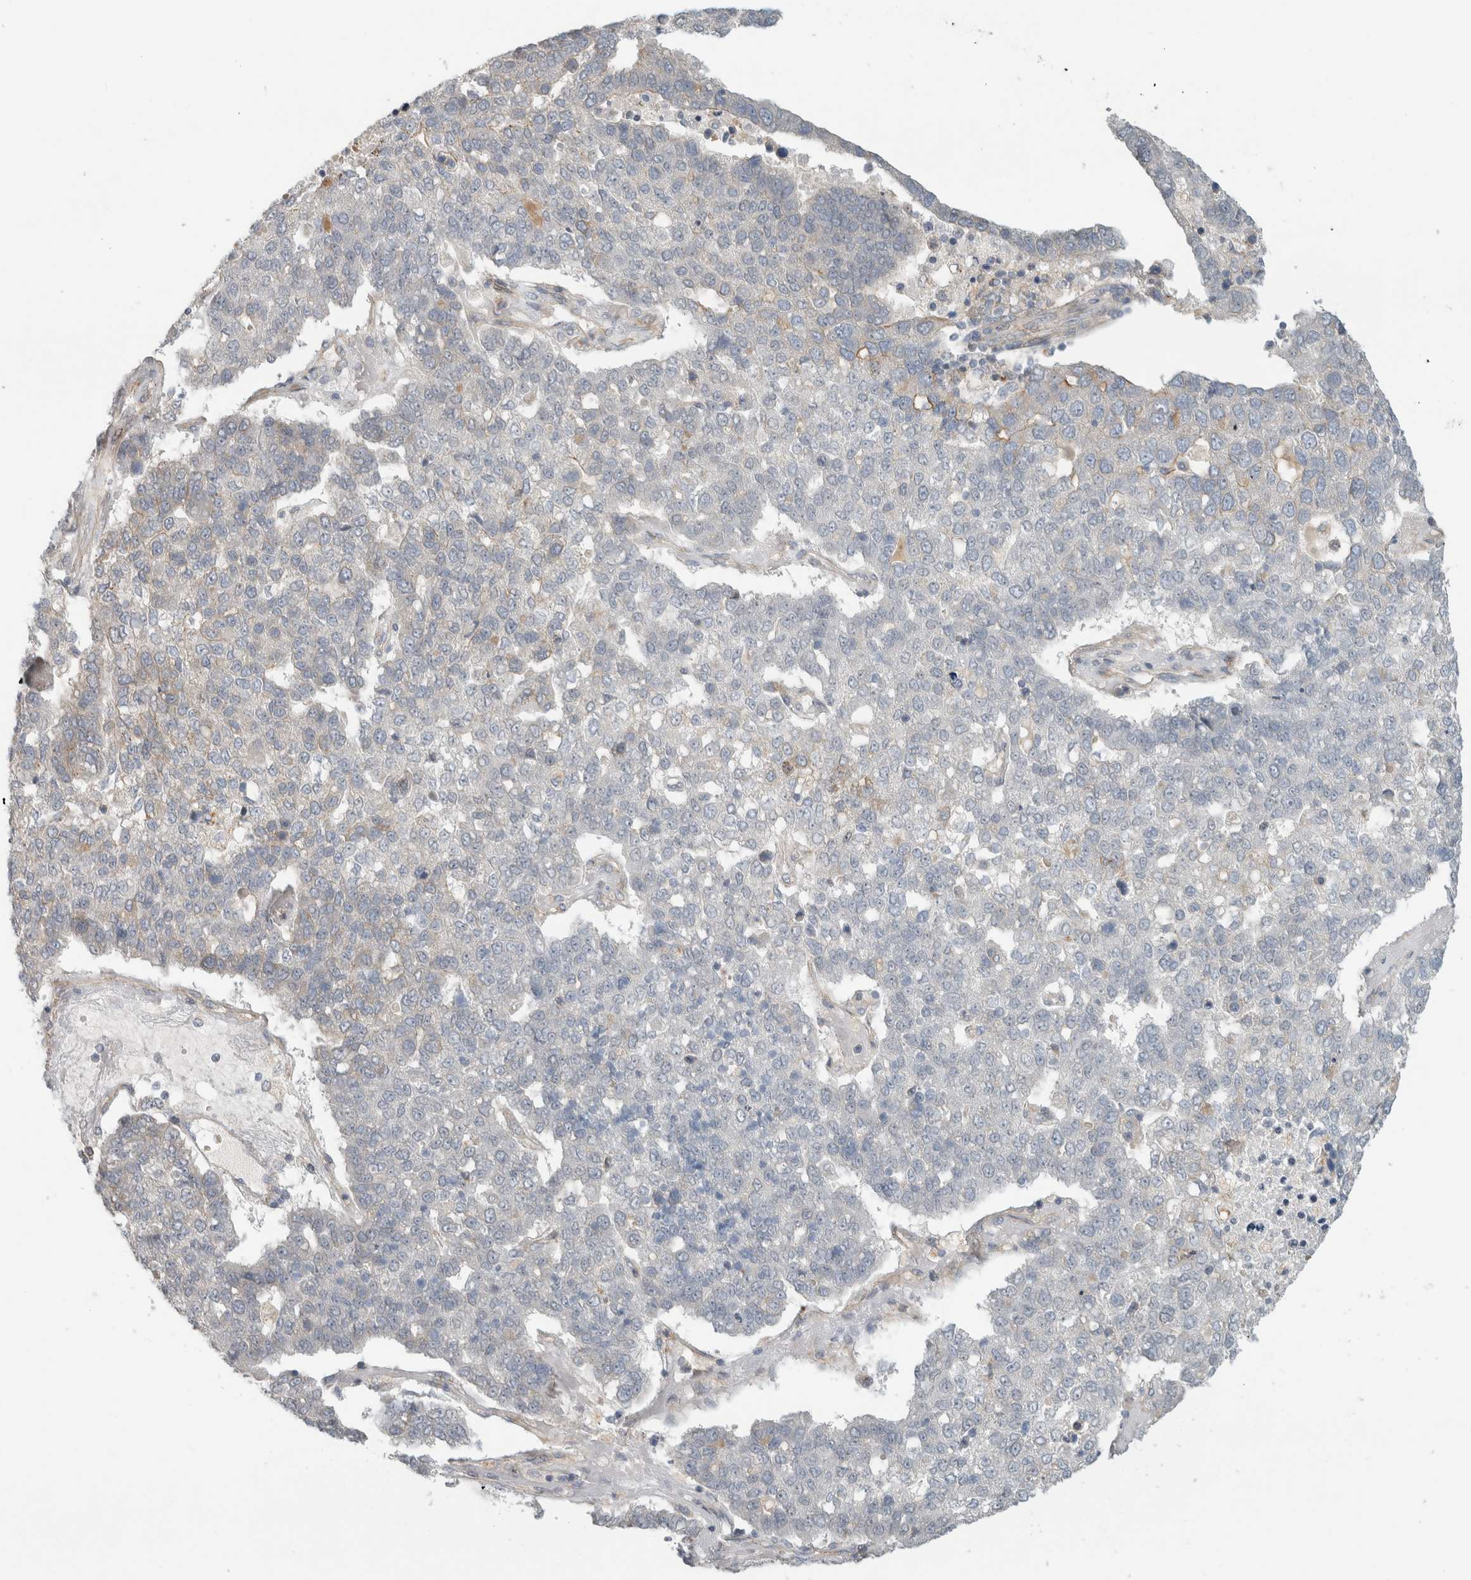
{"staining": {"intensity": "negative", "quantity": "none", "location": "none"}, "tissue": "pancreatic cancer", "cell_type": "Tumor cells", "image_type": "cancer", "snomed": [{"axis": "morphology", "description": "Adenocarcinoma, NOS"}, {"axis": "topography", "description": "Pancreas"}], "caption": "Tumor cells show no significant positivity in pancreatic cancer. (DAB IHC, high magnification).", "gene": "KPNA5", "patient": {"sex": "female", "age": 61}}